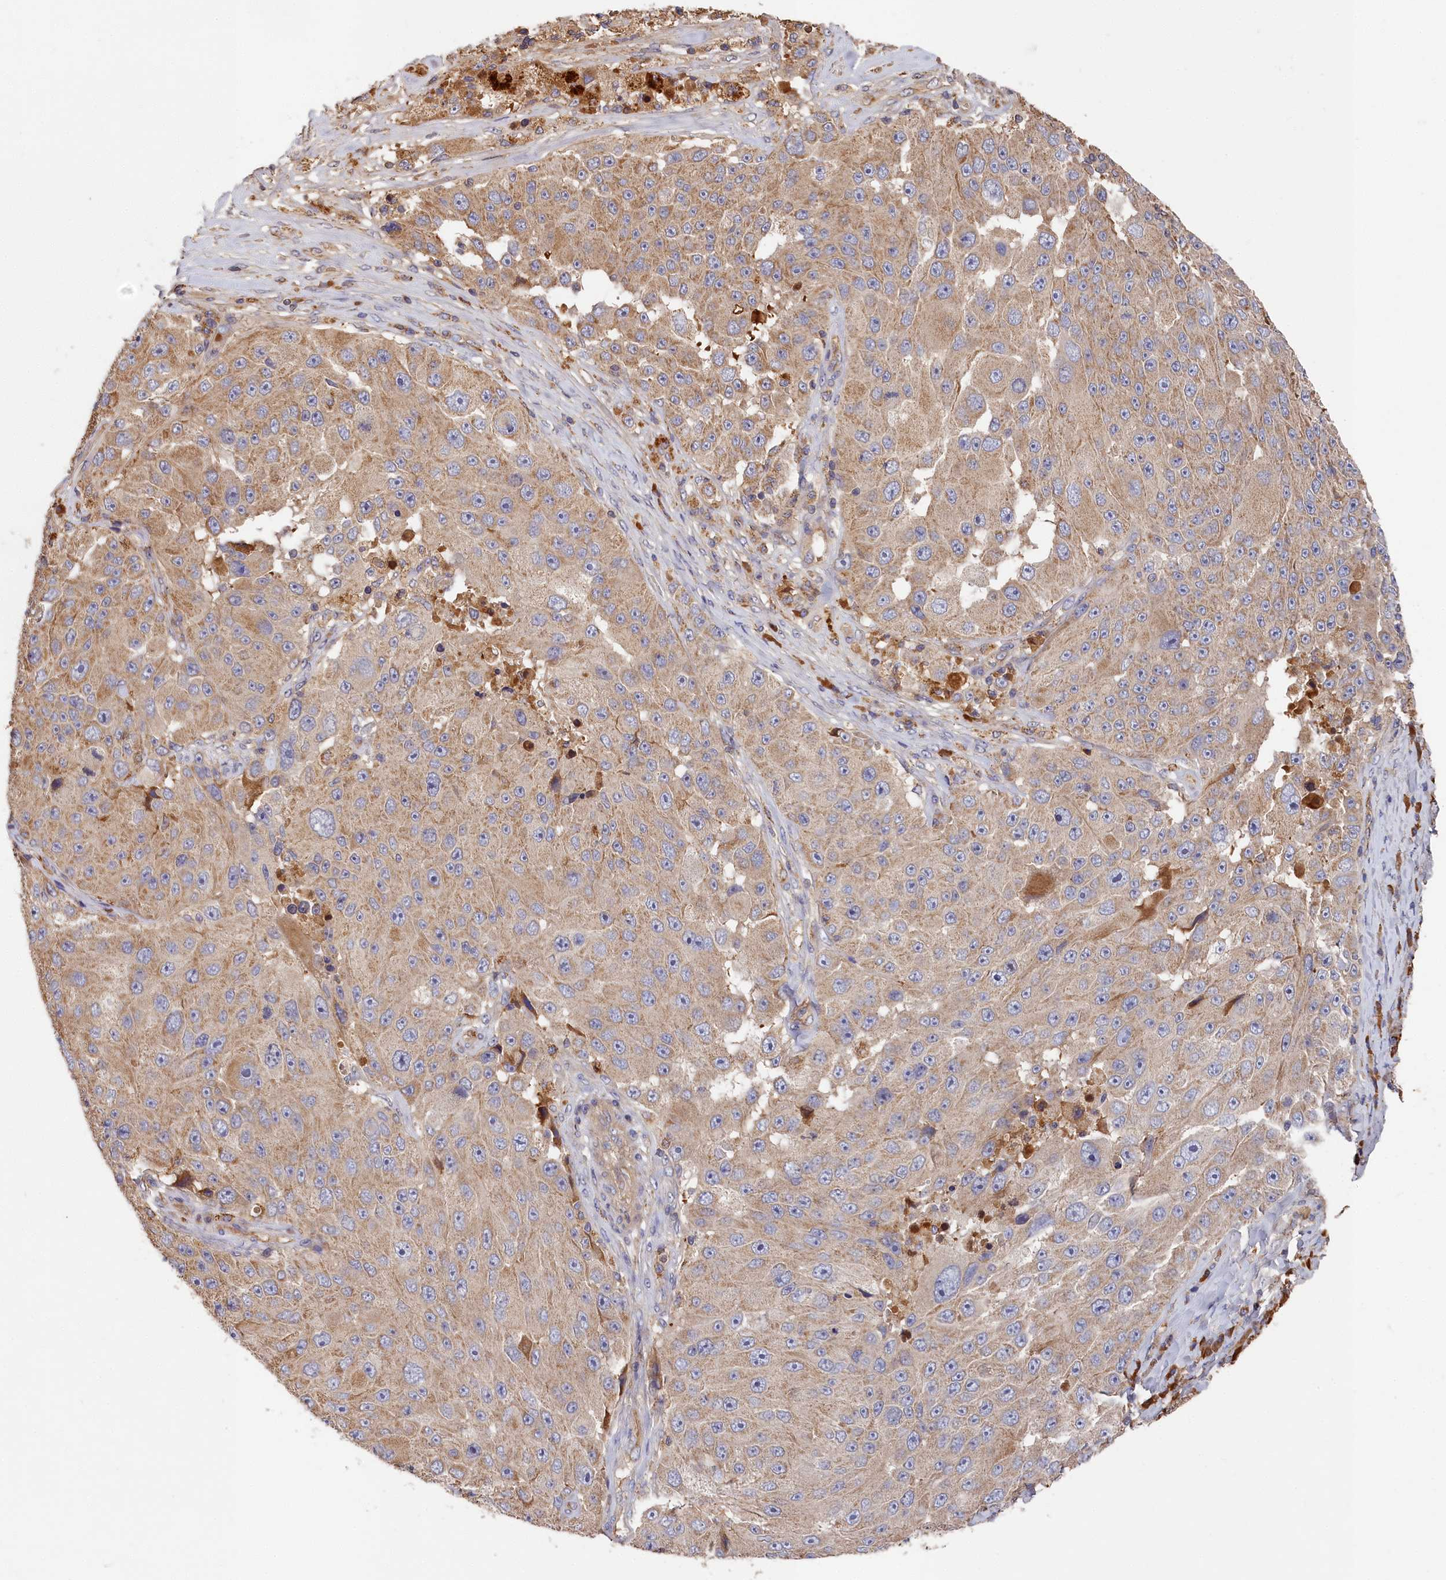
{"staining": {"intensity": "weak", "quantity": ">75%", "location": "cytoplasmic/membranous"}, "tissue": "melanoma", "cell_type": "Tumor cells", "image_type": "cancer", "snomed": [{"axis": "morphology", "description": "Malignant melanoma, Metastatic site"}, {"axis": "topography", "description": "Lymph node"}], "caption": "Protein staining of melanoma tissue reveals weak cytoplasmic/membranous staining in about >75% of tumor cells.", "gene": "DHRS11", "patient": {"sex": "male", "age": 62}}